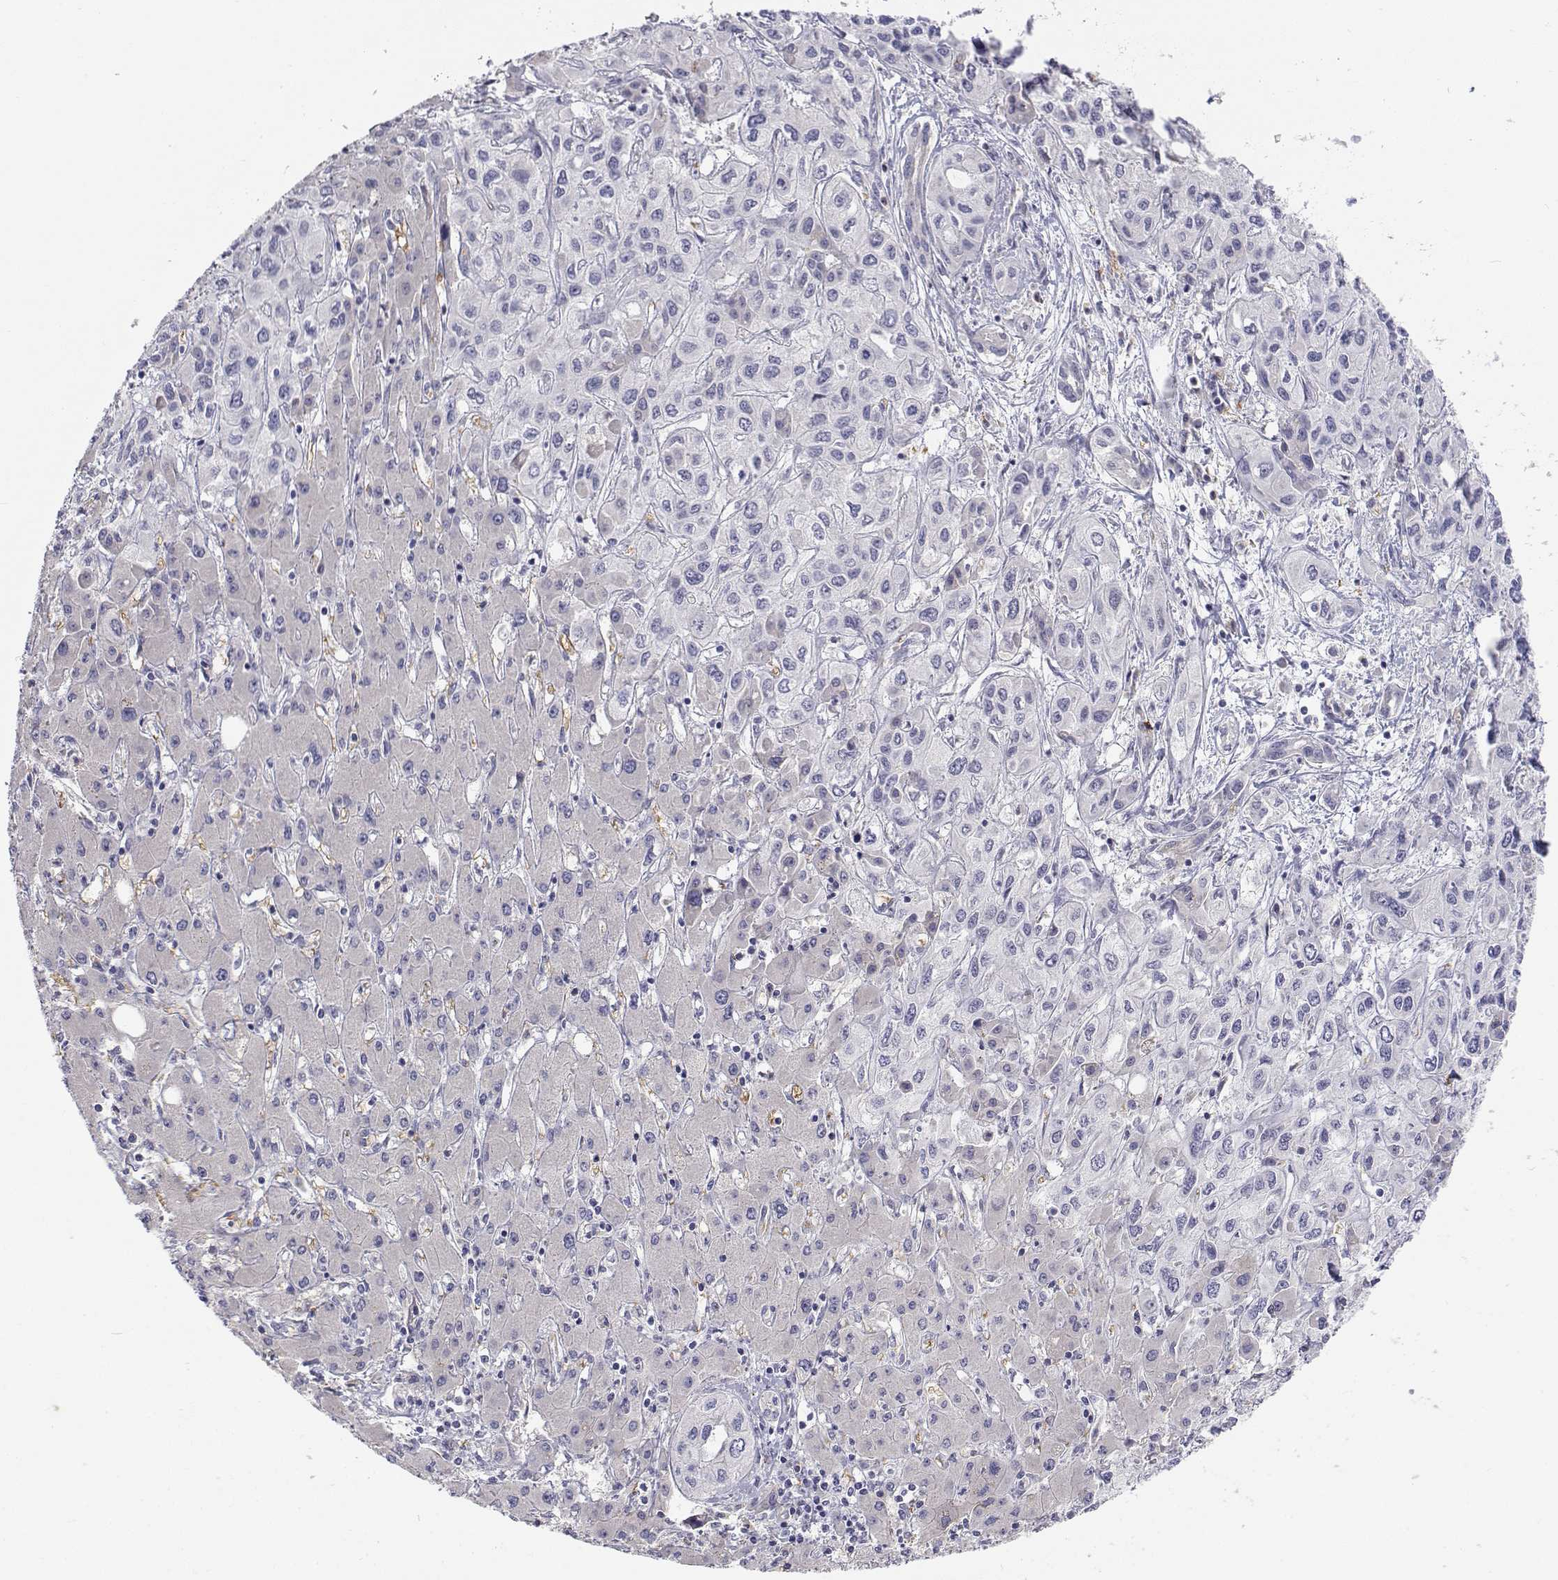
{"staining": {"intensity": "negative", "quantity": "none", "location": "none"}, "tissue": "liver cancer", "cell_type": "Tumor cells", "image_type": "cancer", "snomed": [{"axis": "morphology", "description": "Cholangiocarcinoma"}, {"axis": "topography", "description": "Liver"}], "caption": "This histopathology image is of liver cholangiocarcinoma stained with immunohistochemistry (IHC) to label a protein in brown with the nuclei are counter-stained blue. There is no staining in tumor cells.", "gene": "CADM1", "patient": {"sex": "female", "age": 66}}